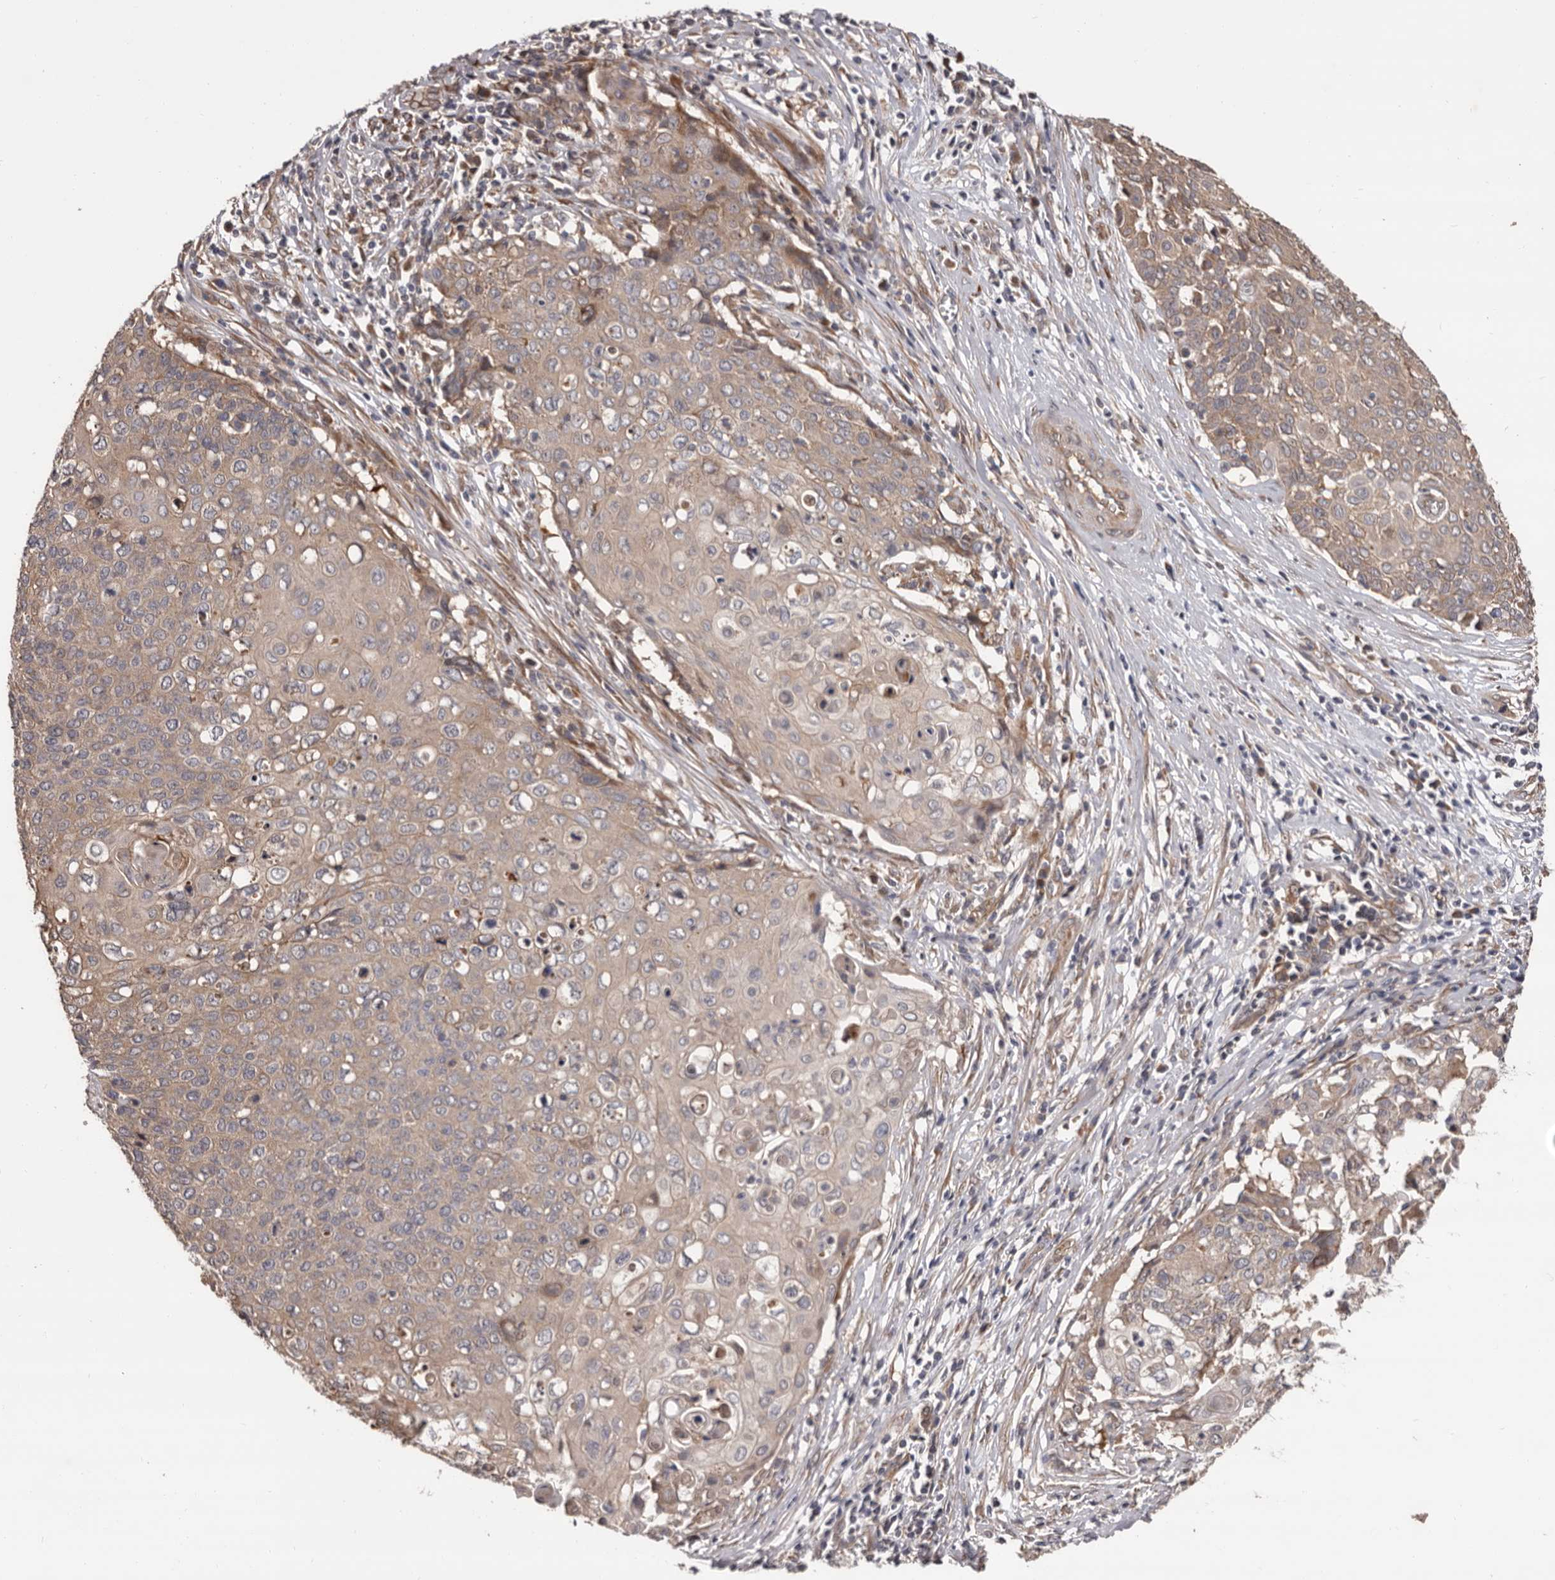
{"staining": {"intensity": "weak", "quantity": ">75%", "location": "cytoplasmic/membranous"}, "tissue": "cervical cancer", "cell_type": "Tumor cells", "image_type": "cancer", "snomed": [{"axis": "morphology", "description": "Squamous cell carcinoma, NOS"}, {"axis": "topography", "description": "Cervix"}], "caption": "The immunohistochemical stain highlights weak cytoplasmic/membranous staining in tumor cells of squamous cell carcinoma (cervical) tissue. (Stains: DAB (3,3'-diaminobenzidine) in brown, nuclei in blue, Microscopy: brightfield microscopy at high magnification).", "gene": "PRKD1", "patient": {"sex": "female", "age": 39}}